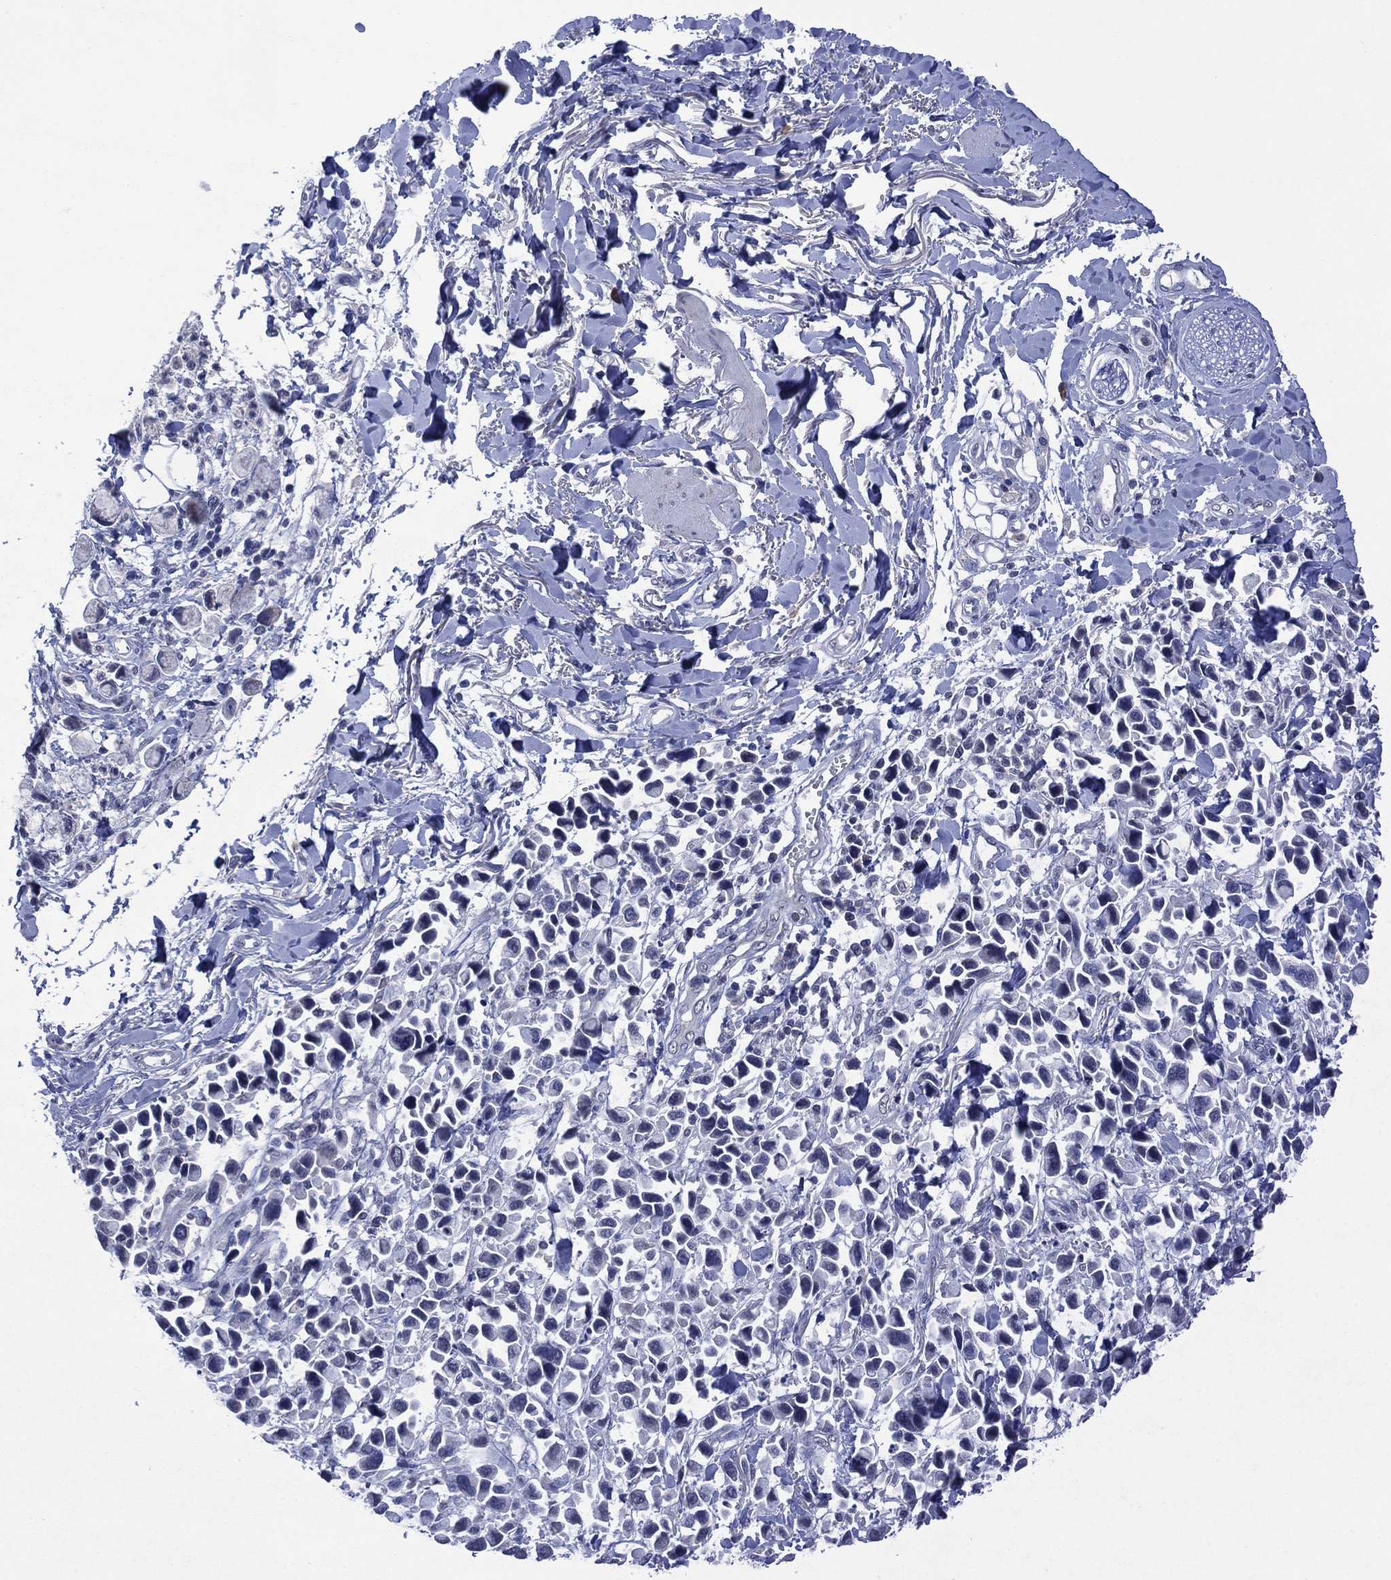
{"staining": {"intensity": "negative", "quantity": "none", "location": "none"}, "tissue": "stomach cancer", "cell_type": "Tumor cells", "image_type": "cancer", "snomed": [{"axis": "morphology", "description": "Adenocarcinoma, NOS"}, {"axis": "topography", "description": "Stomach"}], "caption": "Micrograph shows no significant protein positivity in tumor cells of stomach cancer (adenocarcinoma).", "gene": "ASB10", "patient": {"sex": "female", "age": 81}}